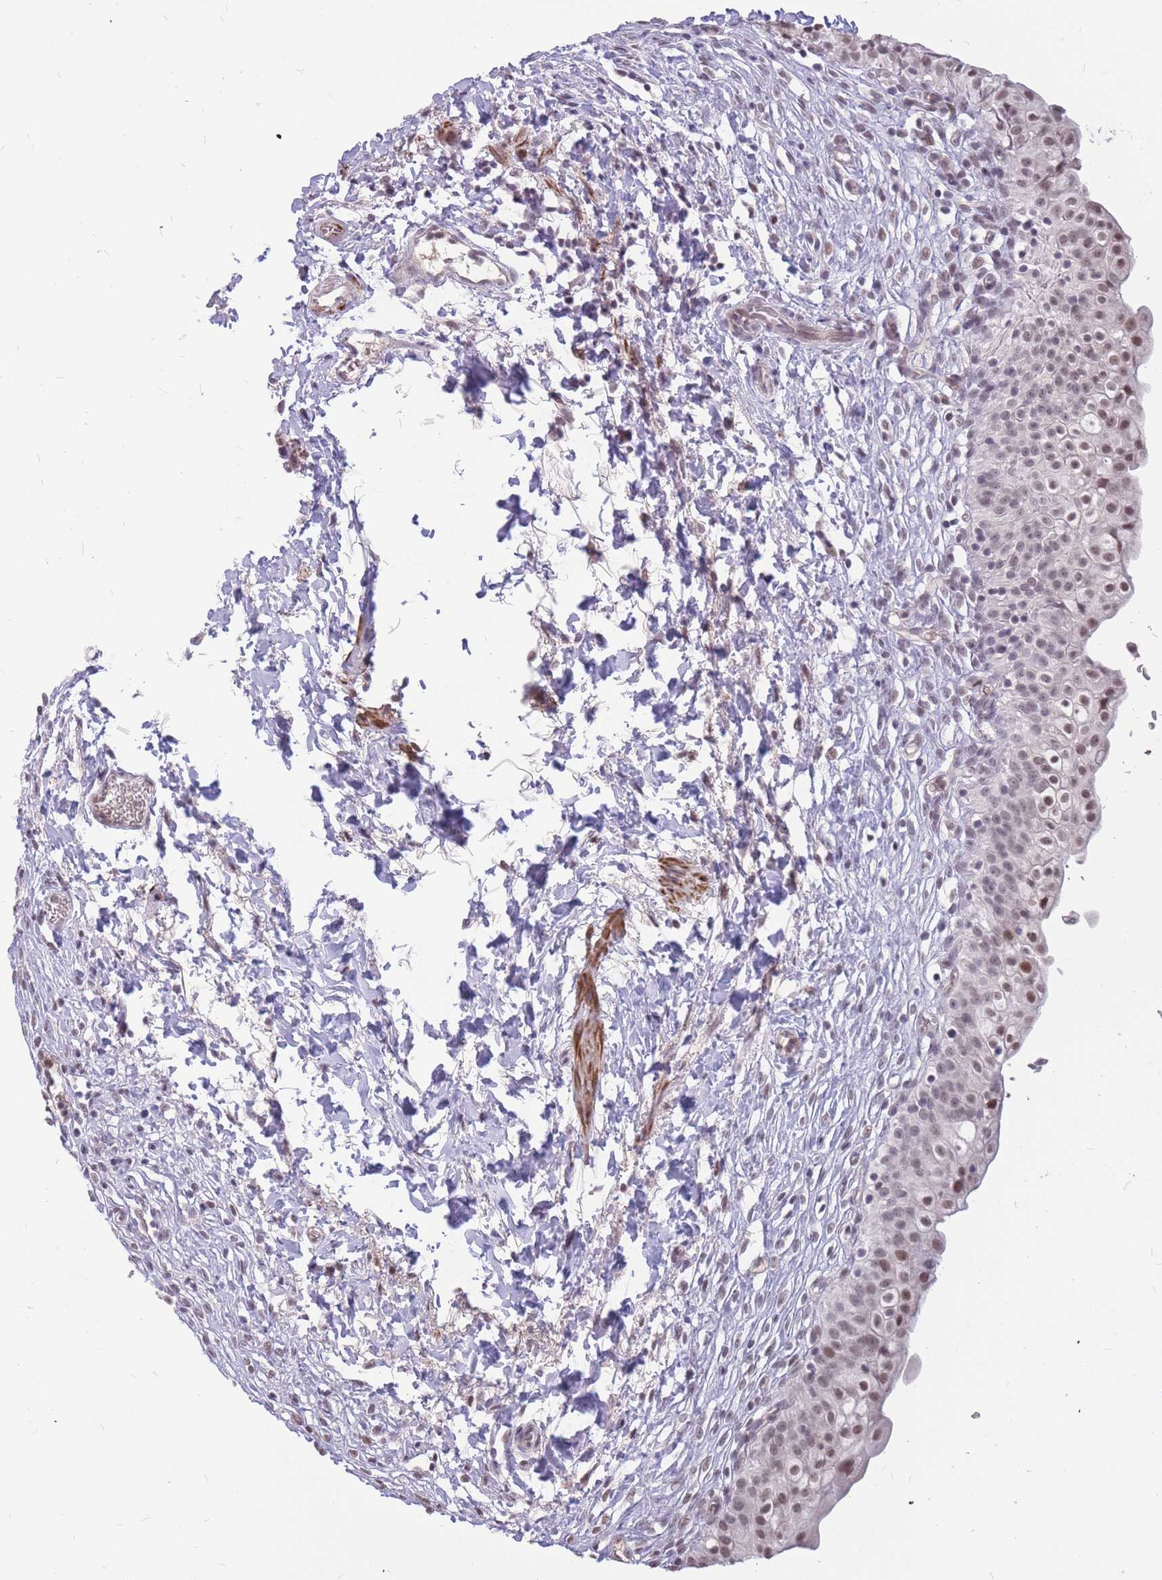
{"staining": {"intensity": "moderate", "quantity": "25%-75%", "location": "nuclear"}, "tissue": "urinary bladder", "cell_type": "Urothelial cells", "image_type": "normal", "snomed": [{"axis": "morphology", "description": "Normal tissue, NOS"}, {"axis": "topography", "description": "Urinary bladder"}], "caption": "Protein analysis of benign urinary bladder displays moderate nuclear positivity in about 25%-75% of urothelial cells. Immunohistochemistry (ihc) stains the protein in brown and the nuclei are stained blue.", "gene": "ADD2", "patient": {"sex": "male", "age": 55}}